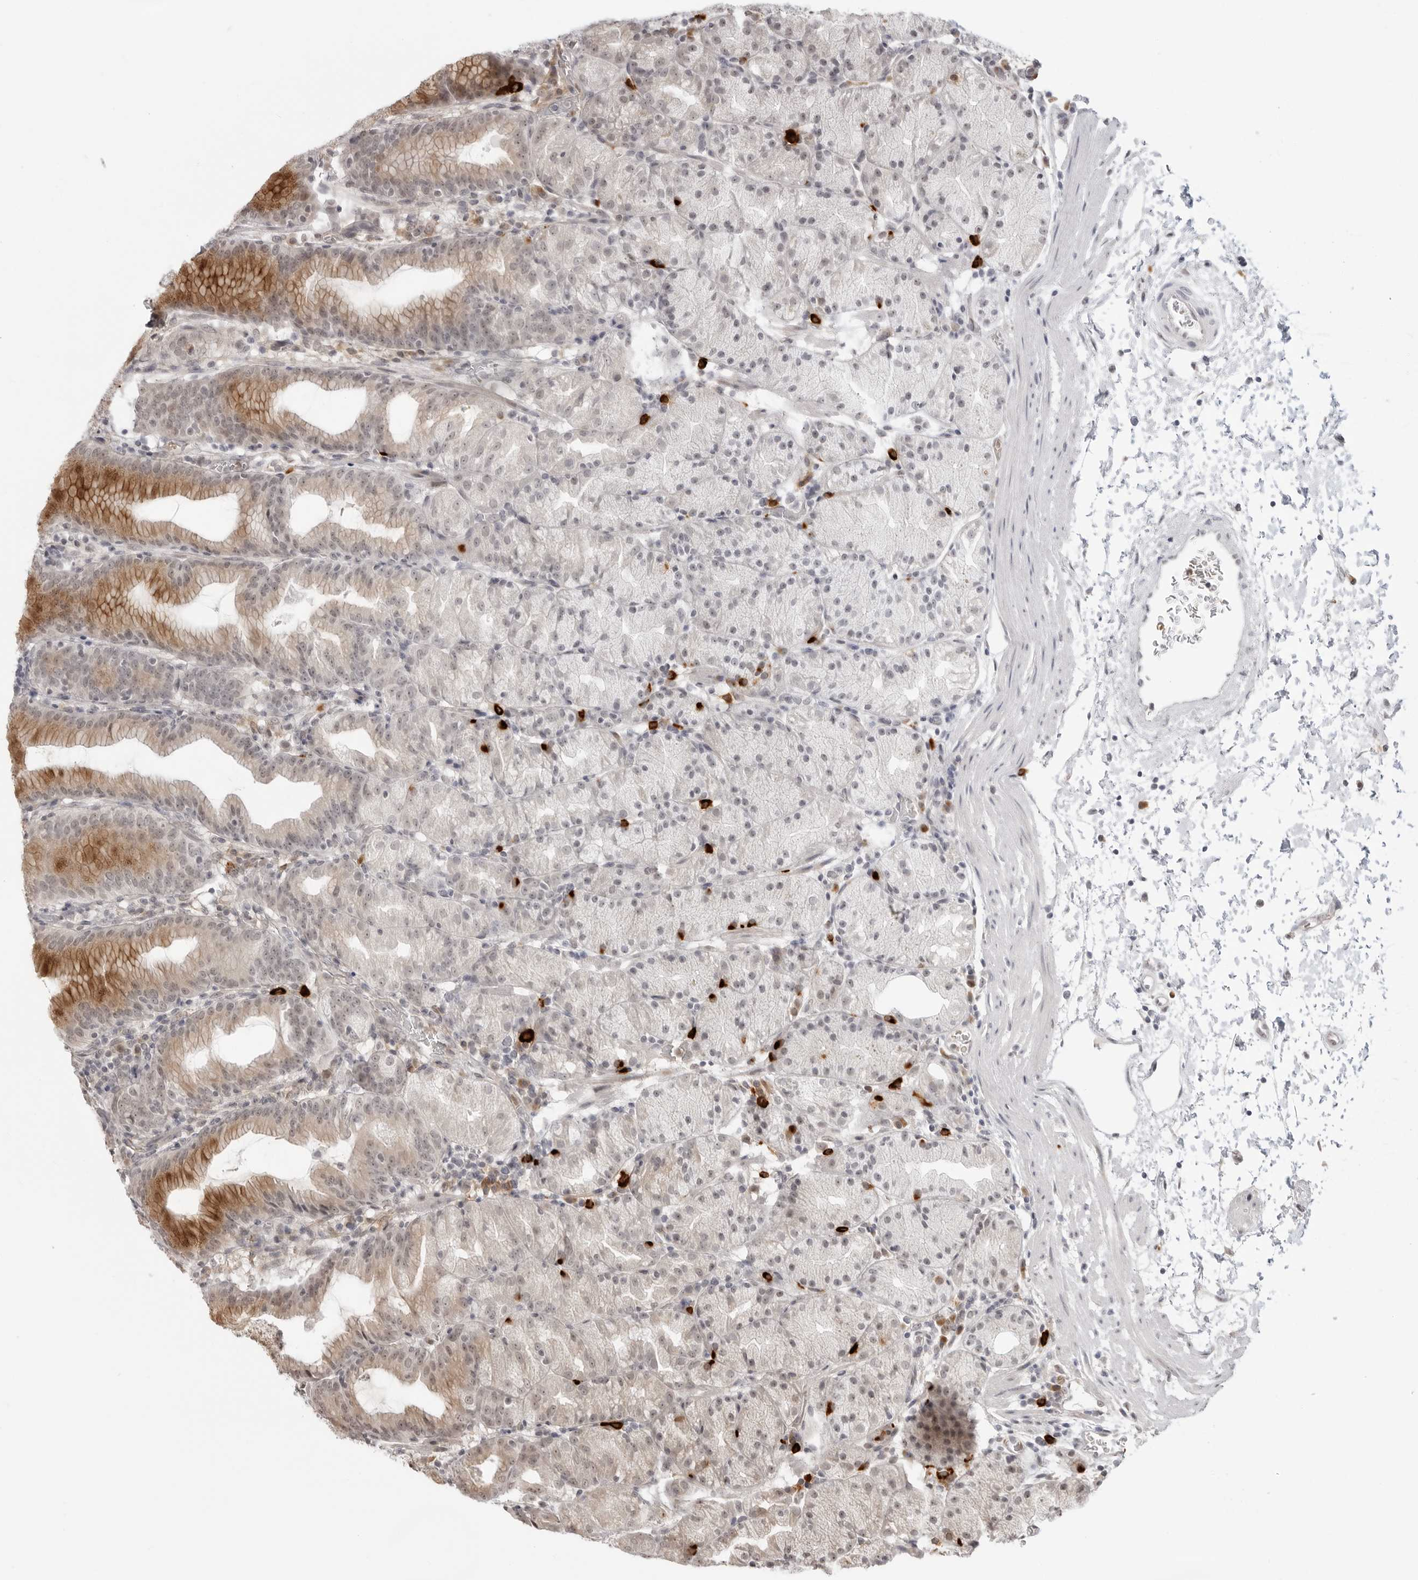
{"staining": {"intensity": "moderate", "quantity": "<25%", "location": "cytoplasmic/membranous"}, "tissue": "stomach", "cell_type": "Glandular cells", "image_type": "normal", "snomed": [{"axis": "morphology", "description": "Normal tissue, NOS"}, {"axis": "topography", "description": "Stomach, upper"}], "caption": "Immunohistochemical staining of benign human stomach demonstrates low levels of moderate cytoplasmic/membranous staining in approximately <25% of glandular cells.", "gene": "SUGCT", "patient": {"sex": "male", "age": 48}}